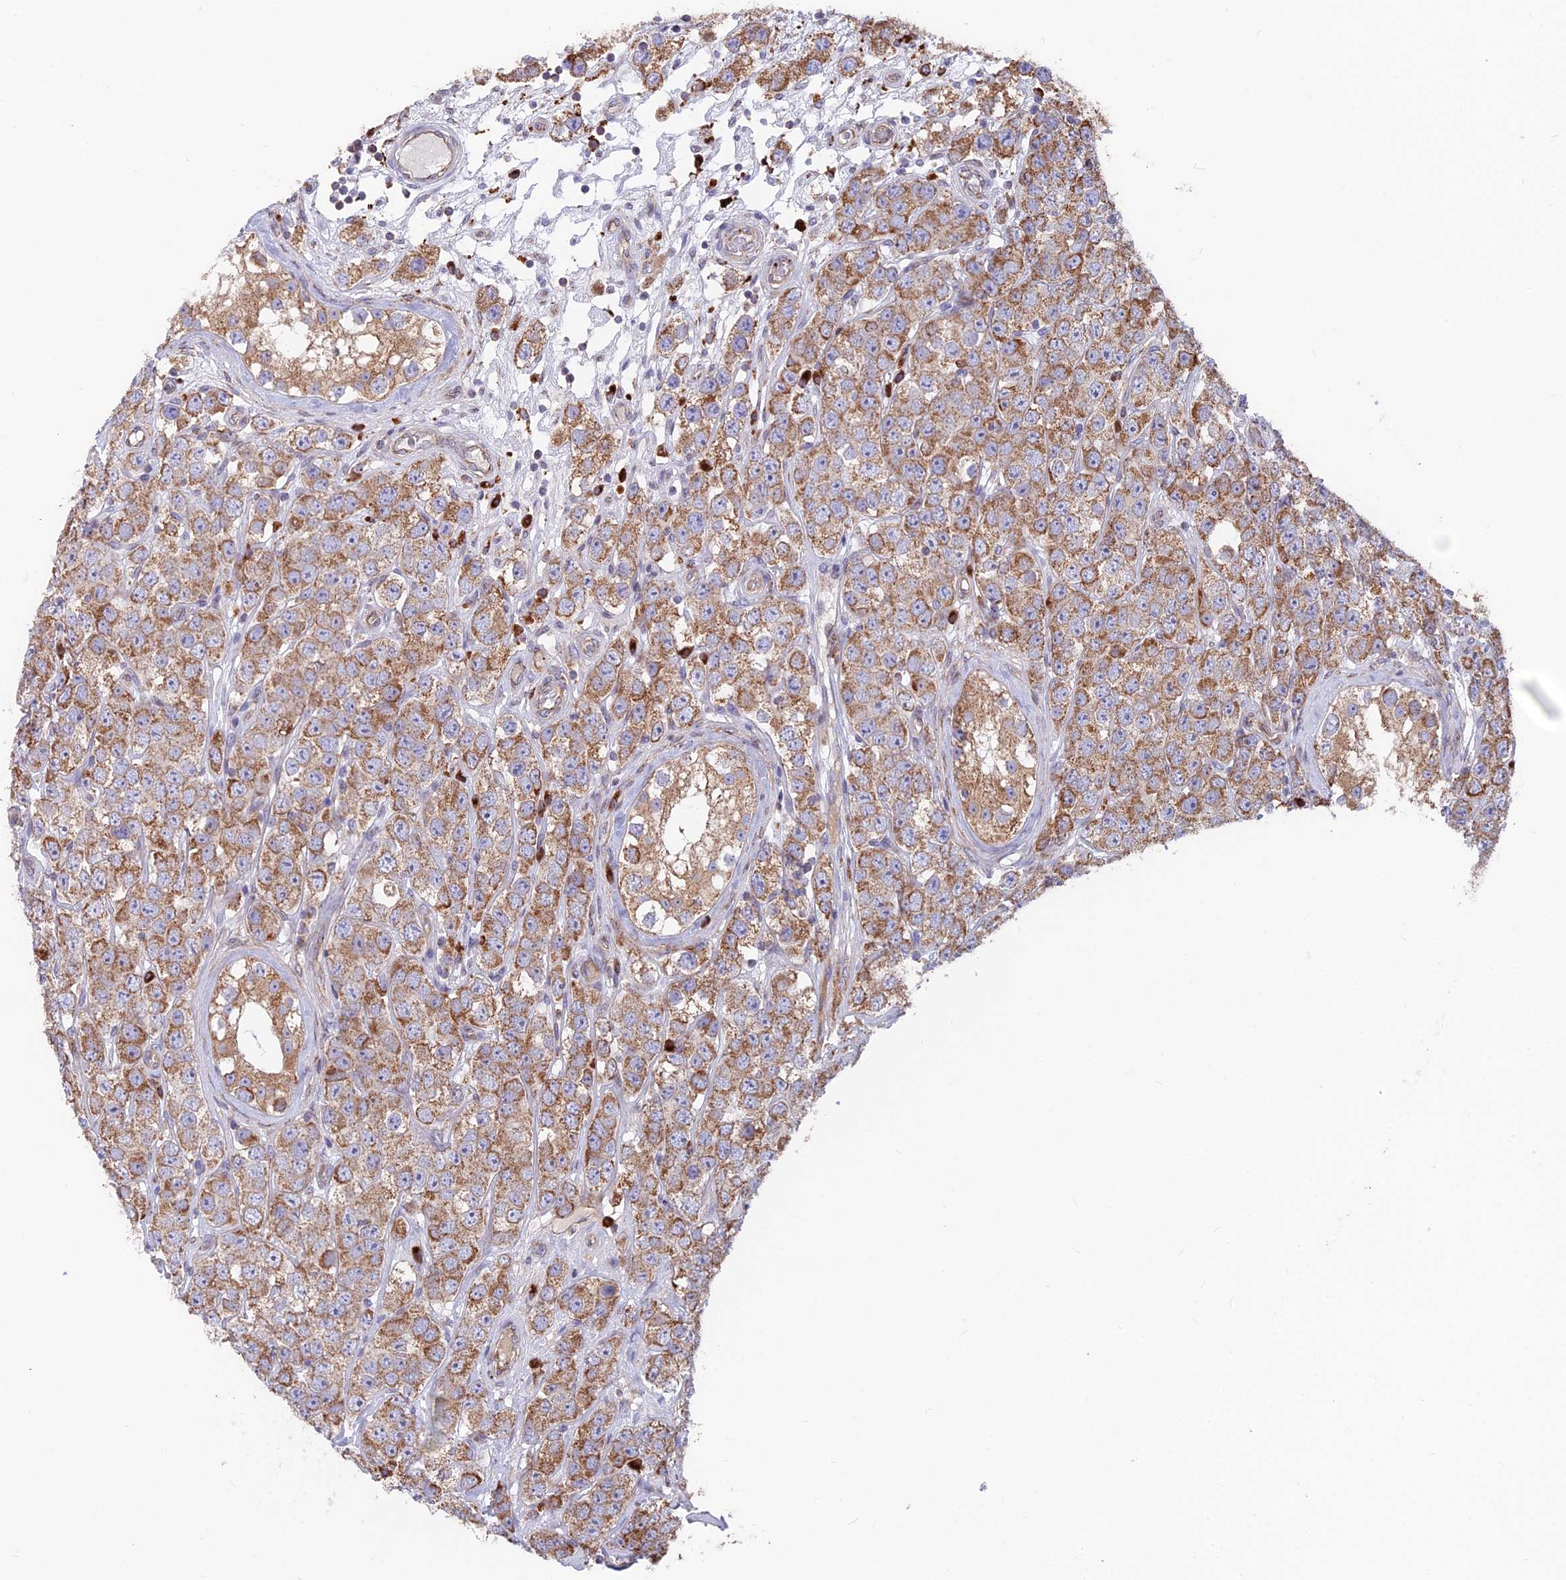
{"staining": {"intensity": "moderate", "quantity": ">75%", "location": "cytoplasmic/membranous"}, "tissue": "testis cancer", "cell_type": "Tumor cells", "image_type": "cancer", "snomed": [{"axis": "morphology", "description": "Seminoma, NOS"}, {"axis": "topography", "description": "Testis"}], "caption": "Testis seminoma was stained to show a protein in brown. There is medium levels of moderate cytoplasmic/membranous staining in approximately >75% of tumor cells. (DAB (3,3'-diaminobenzidine) = brown stain, brightfield microscopy at high magnification).", "gene": "TBC1D20", "patient": {"sex": "male", "age": 28}}